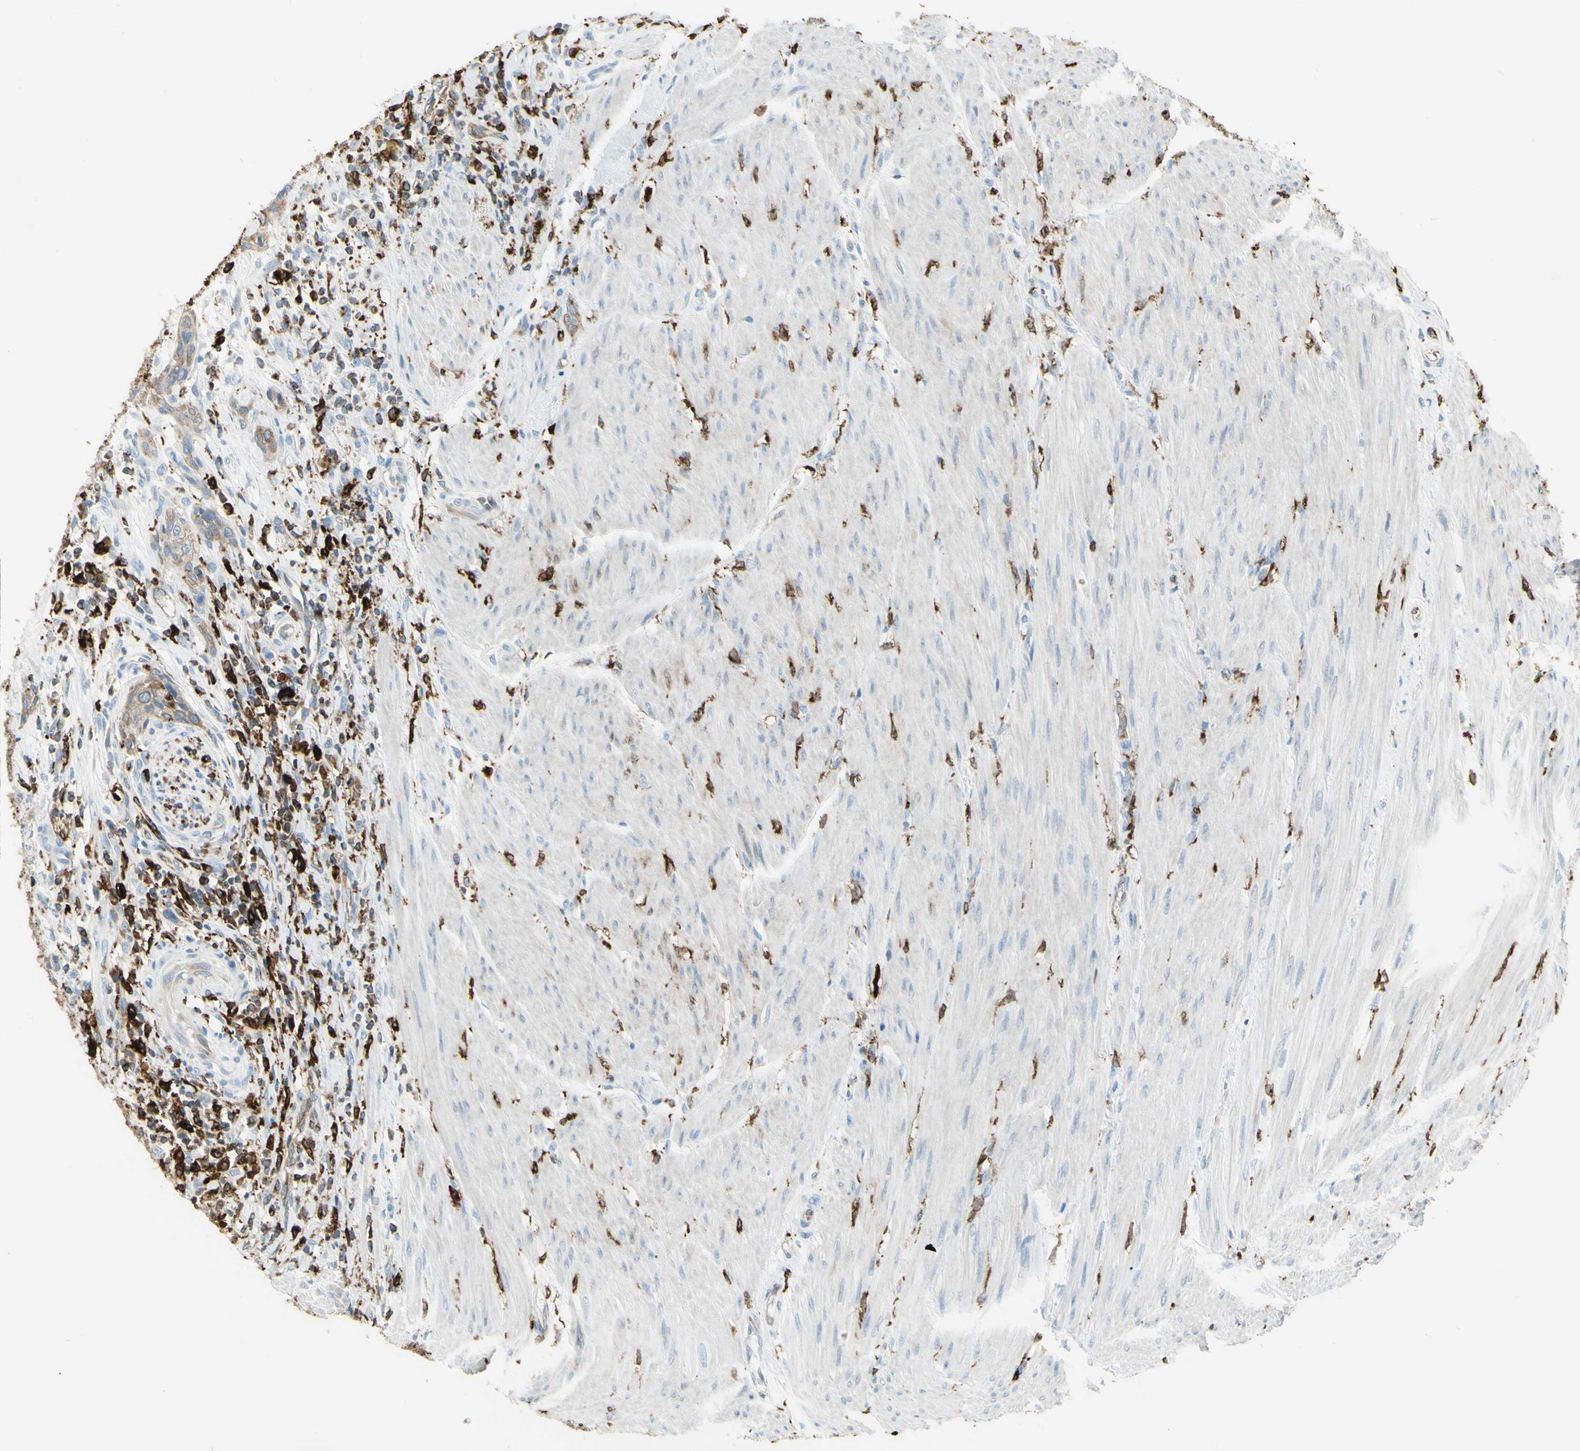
{"staining": {"intensity": "weak", "quantity": ">75%", "location": "cytoplasmic/membranous"}, "tissue": "urothelial cancer", "cell_type": "Tumor cells", "image_type": "cancer", "snomed": [{"axis": "morphology", "description": "Urothelial carcinoma, High grade"}, {"axis": "topography", "description": "Urinary bladder"}], "caption": "A high-resolution image shows immunohistochemistry (IHC) staining of urothelial cancer, which exhibits weak cytoplasmic/membranous positivity in approximately >75% of tumor cells.", "gene": "CD74", "patient": {"sex": "male", "age": 35}}